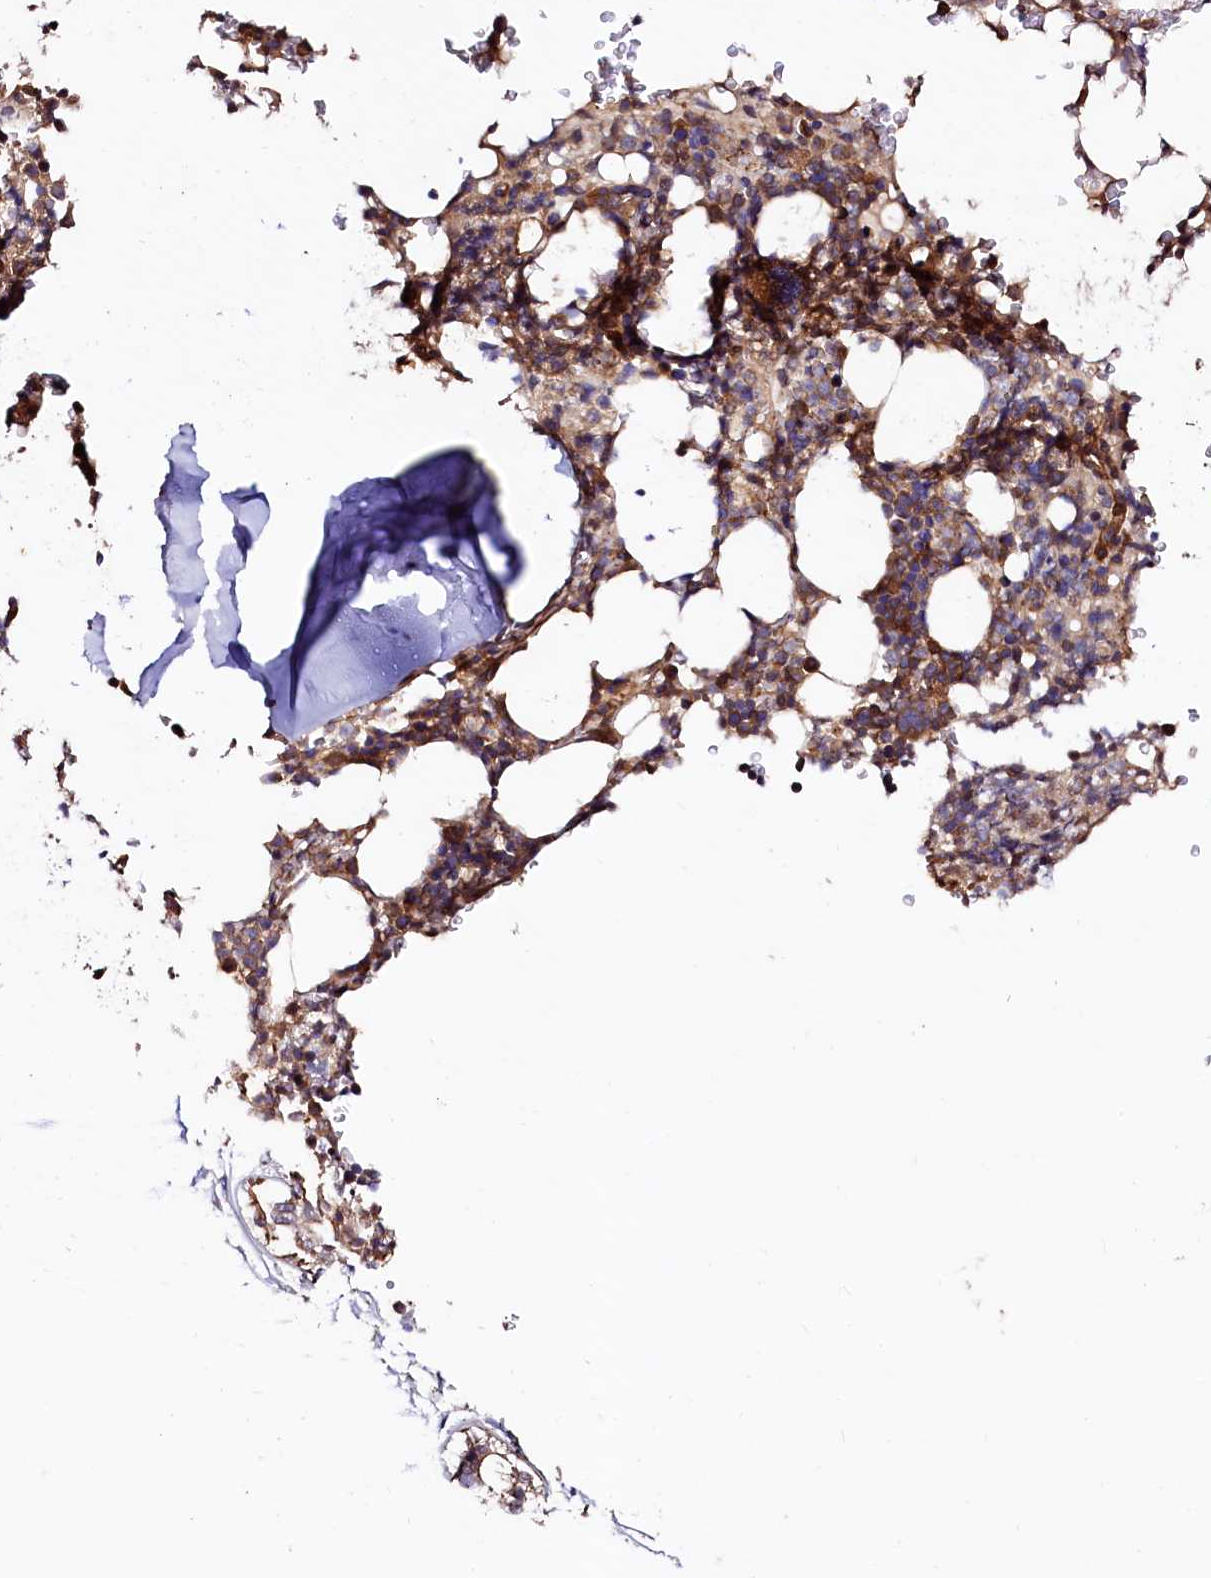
{"staining": {"intensity": "strong", "quantity": "25%-75%", "location": "cytoplasmic/membranous"}, "tissue": "bone marrow", "cell_type": "Hematopoietic cells", "image_type": "normal", "snomed": [{"axis": "morphology", "description": "Normal tissue, NOS"}, {"axis": "topography", "description": "Bone marrow"}], "caption": "An immunohistochemistry histopathology image of unremarkable tissue is shown. Protein staining in brown shows strong cytoplasmic/membranous positivity in bone marrow within hematopoietic cells. The protein is shown in brown color, while the nuclei are stained blue.", "gene": "KLHDC4", "patient": {"sex": "male", "age": 58}}